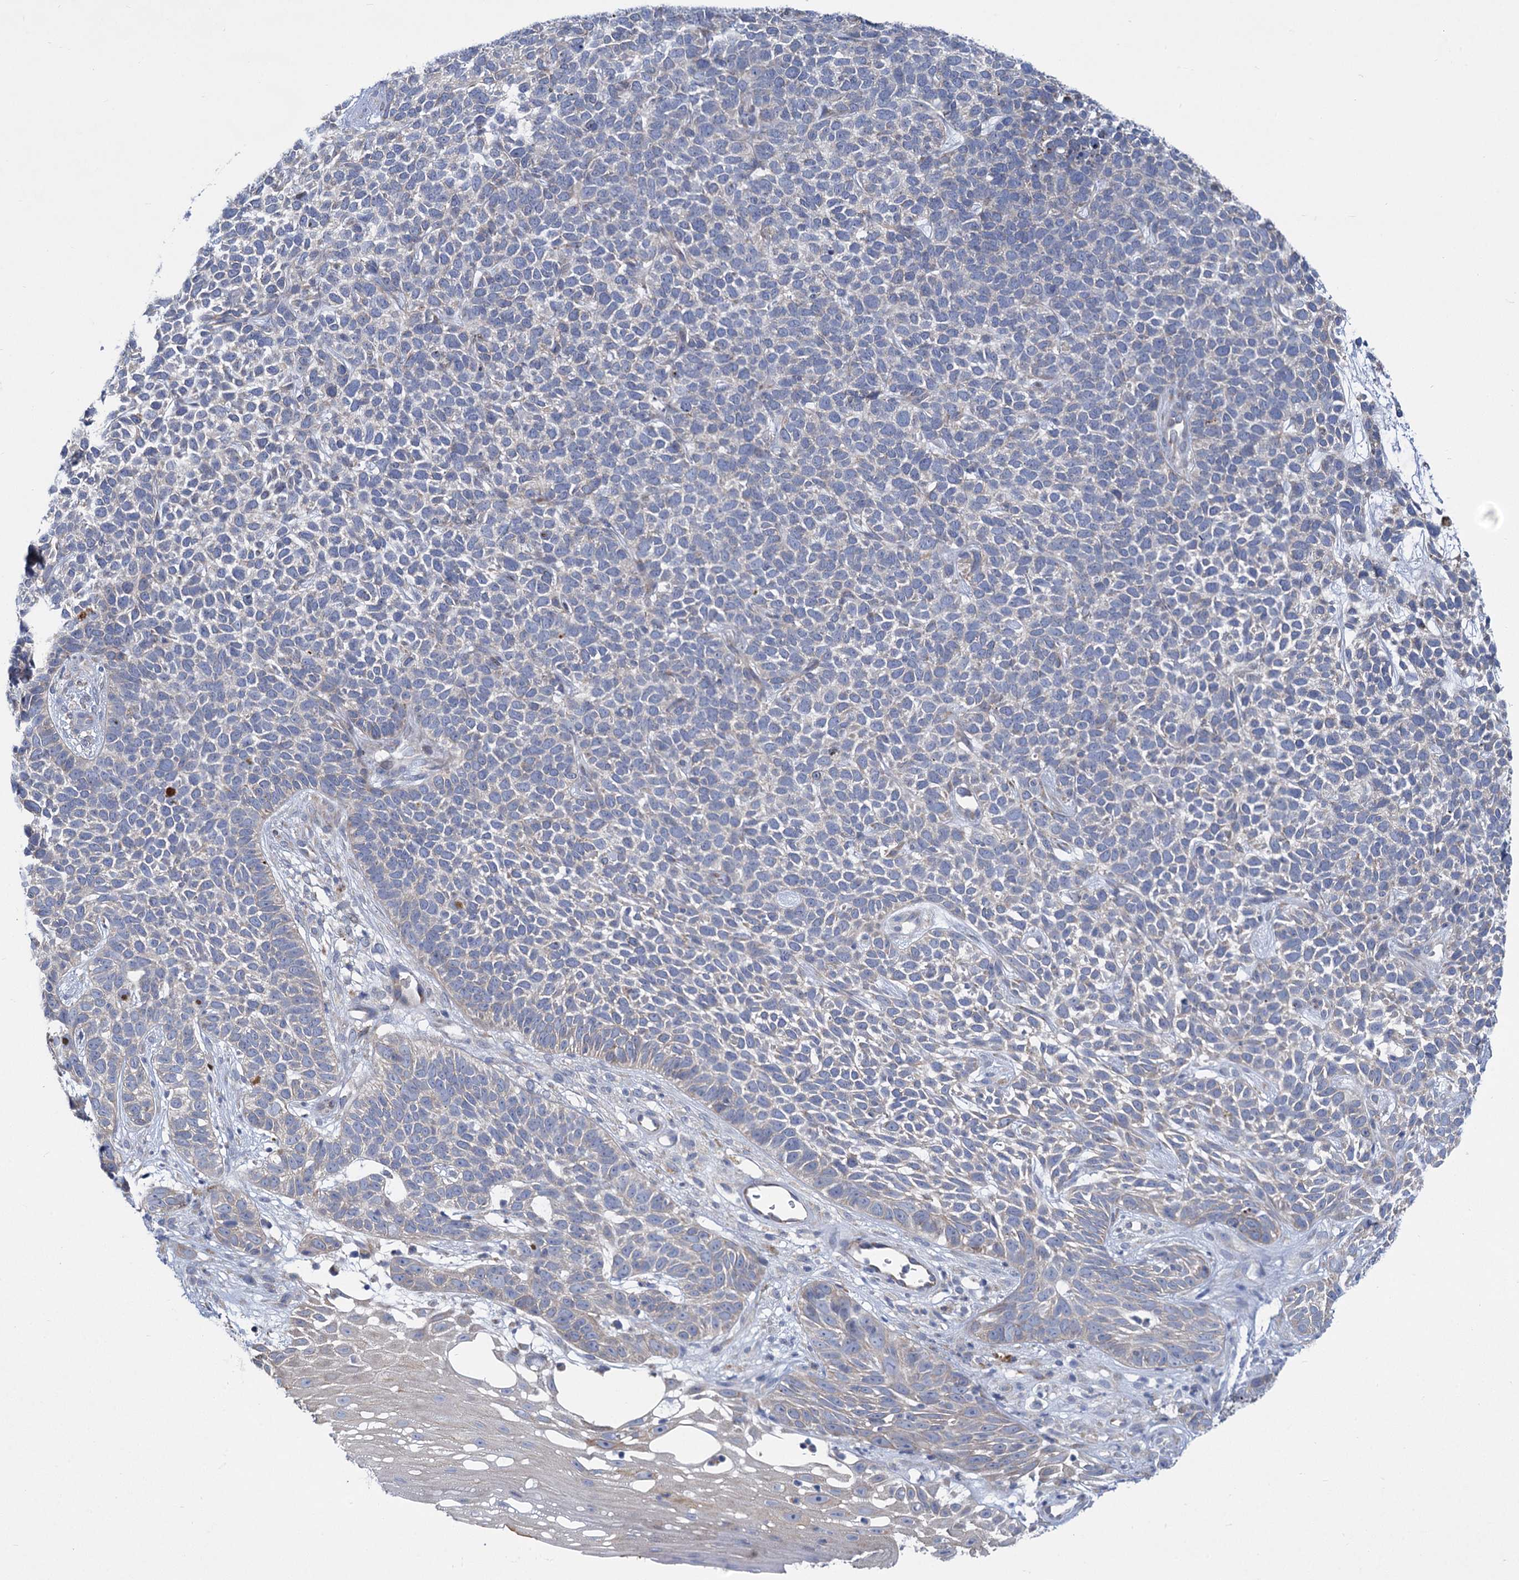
{"staining": {"intensity": "negative", "quantity": "none", "location": "none"}, "tissue": "skin cancer", "cell_type": "Tumor cells", "image_type": "cancer", "snomed": [{"axis": "morphology", "description": "Basal cell carcinoma"}, {"axis": "topography", "description": "Skin"}], "caption": "High power microscopy histopathology image of an IHC micrograph of basal cell carcinoma (skin), revealing no significant positivity in tumor cells.", "gene": "PRSS35", "patient": {"sex": "female", "age": 84}}